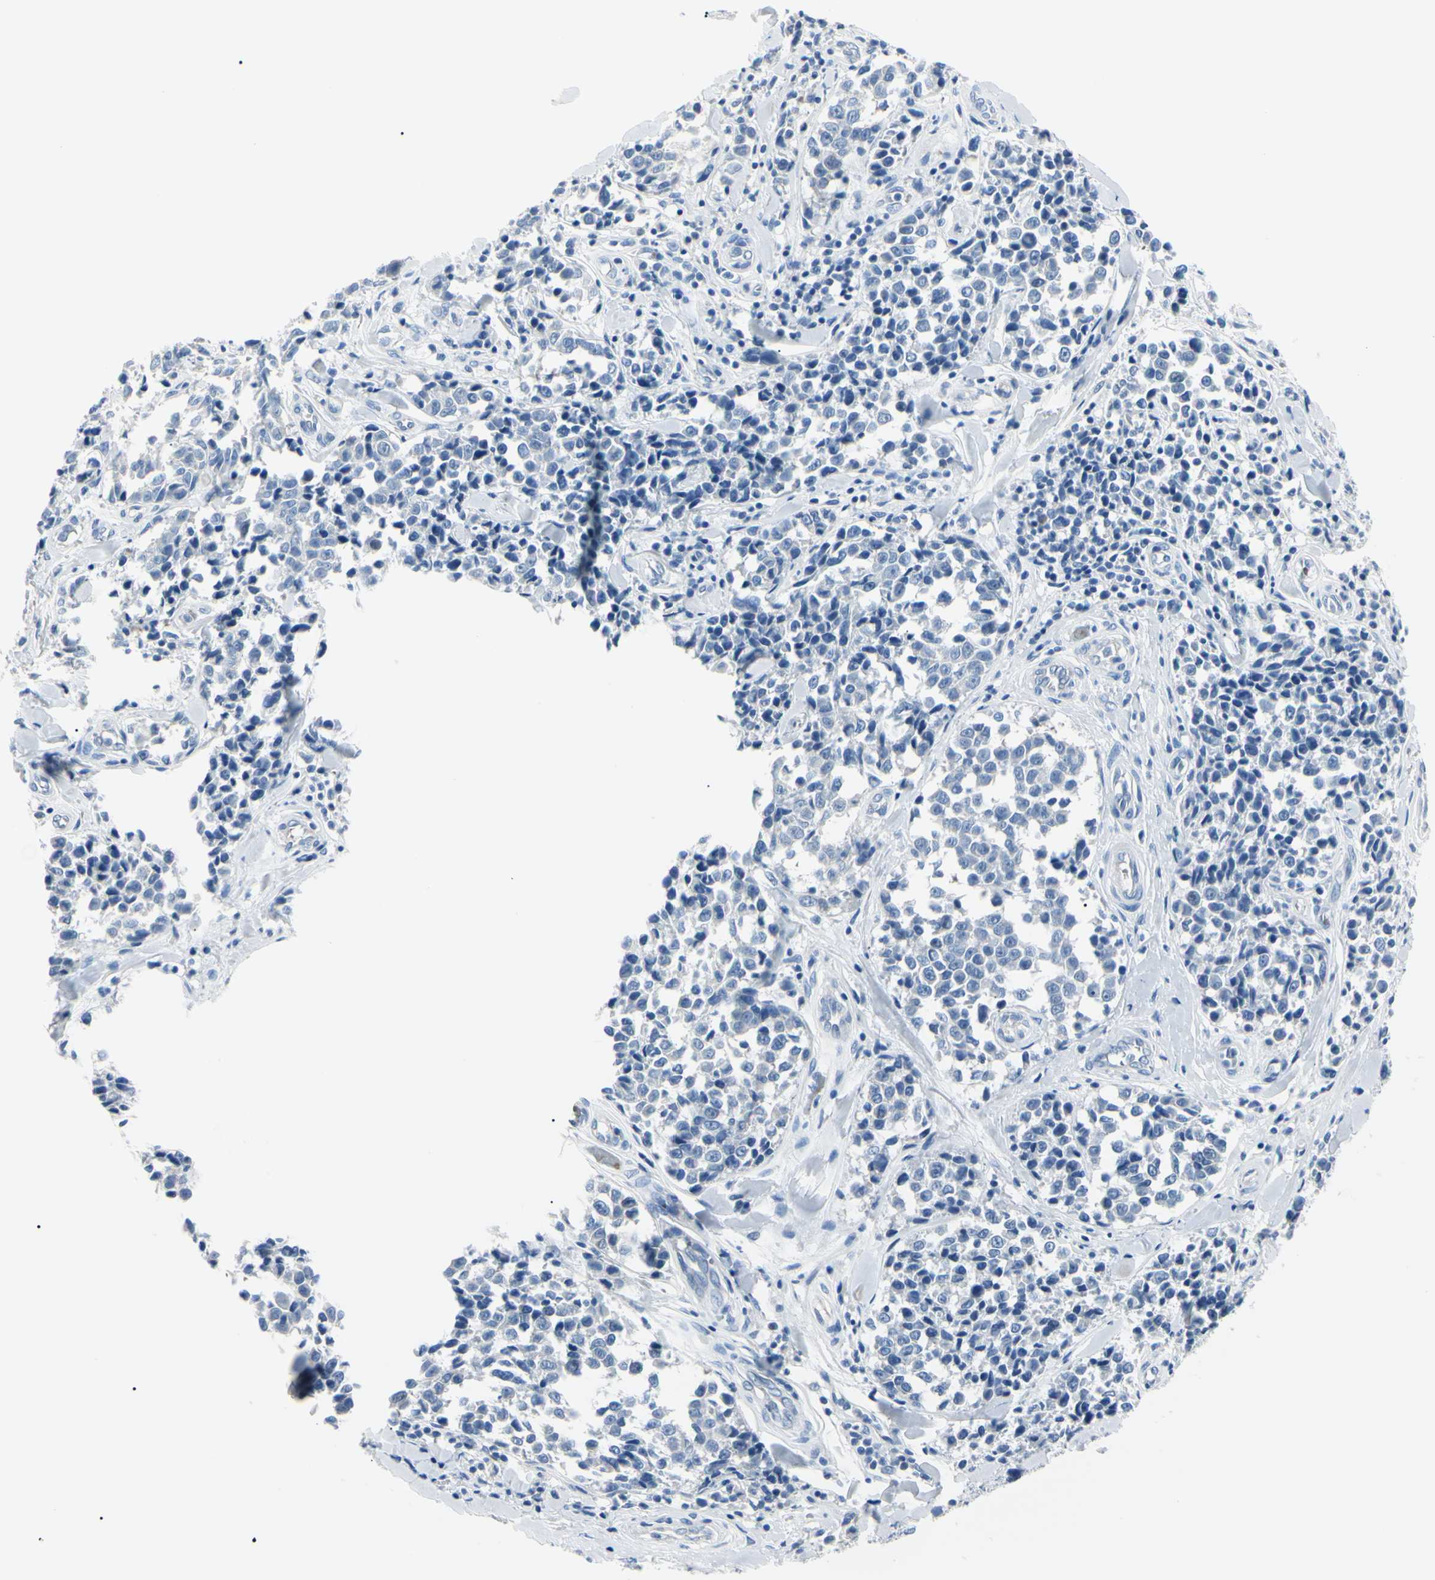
{"staining": {"intensity": "negative", "quantity": "none", "location": "none"}, "tissue": "melanoma", "cell_type": "Tumor cells", "image_type": "cancer", "snomed": [{"axis": "morphology", "description": "Malignant melanoma, NOS"}, {"axis": "topography", "description": "Skin"}], "caption": "Immunohistochemical staining of melanoma reveals no significant positivity in tumor cells.", "gene": "CA2", "patient": {"sex": "female", "age": 64}}